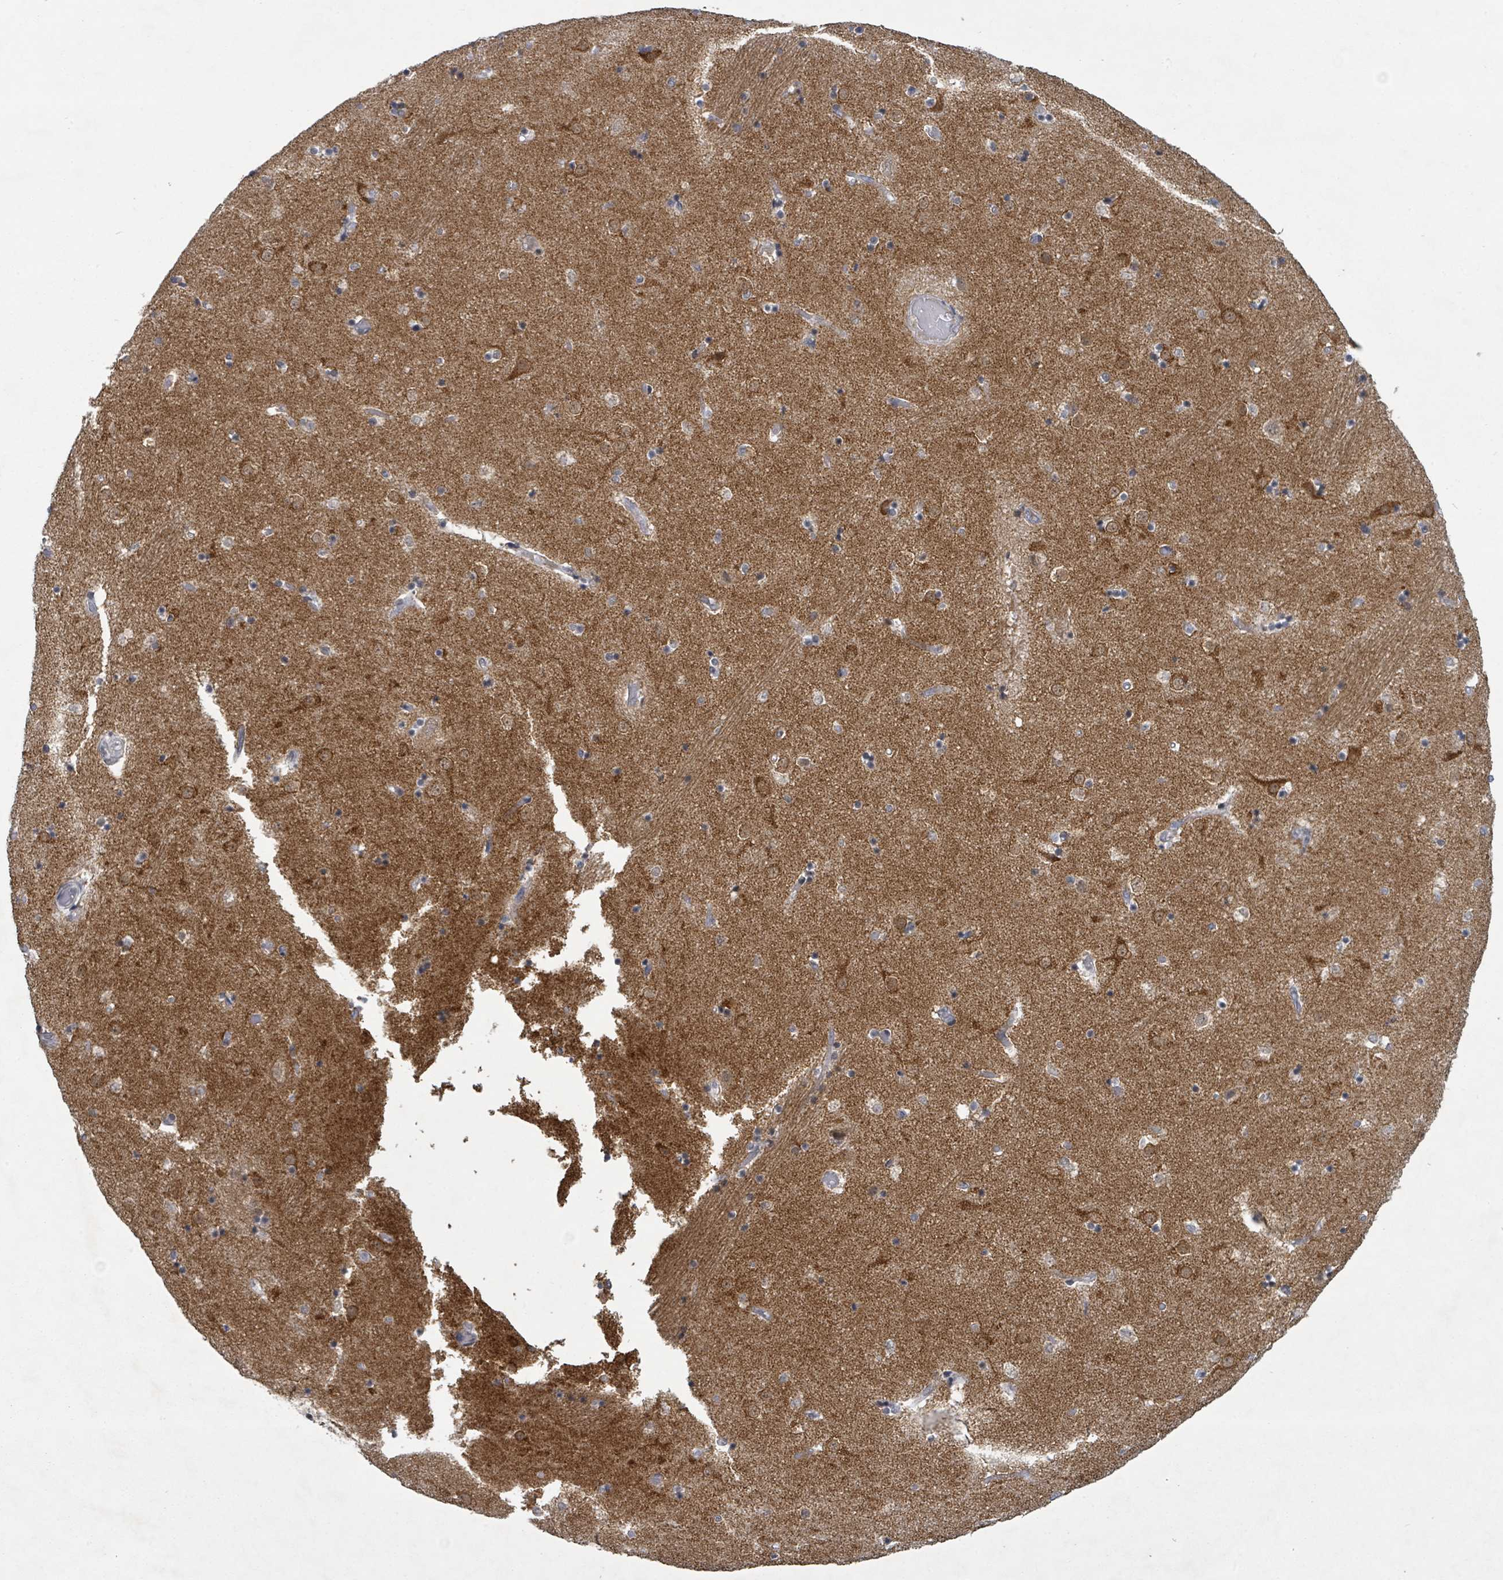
{"staining": {"intensity": "negative", "quantity": "none", "location": "none"}, "tissue": "caudate", "cell_type": "Glial cells", "image_type": "normal", "snomed": [{"axis": "morphology", "description": "Normal tissue, NOS"}, {"axis": "topography", "description": "Lateral ventricle wall"}], "caption": "Protein analysis of normal caudate demonstrates no significant positivity in glial cells.", "gene": "BANP", "patient": {"sex": "female", "age": 52}}